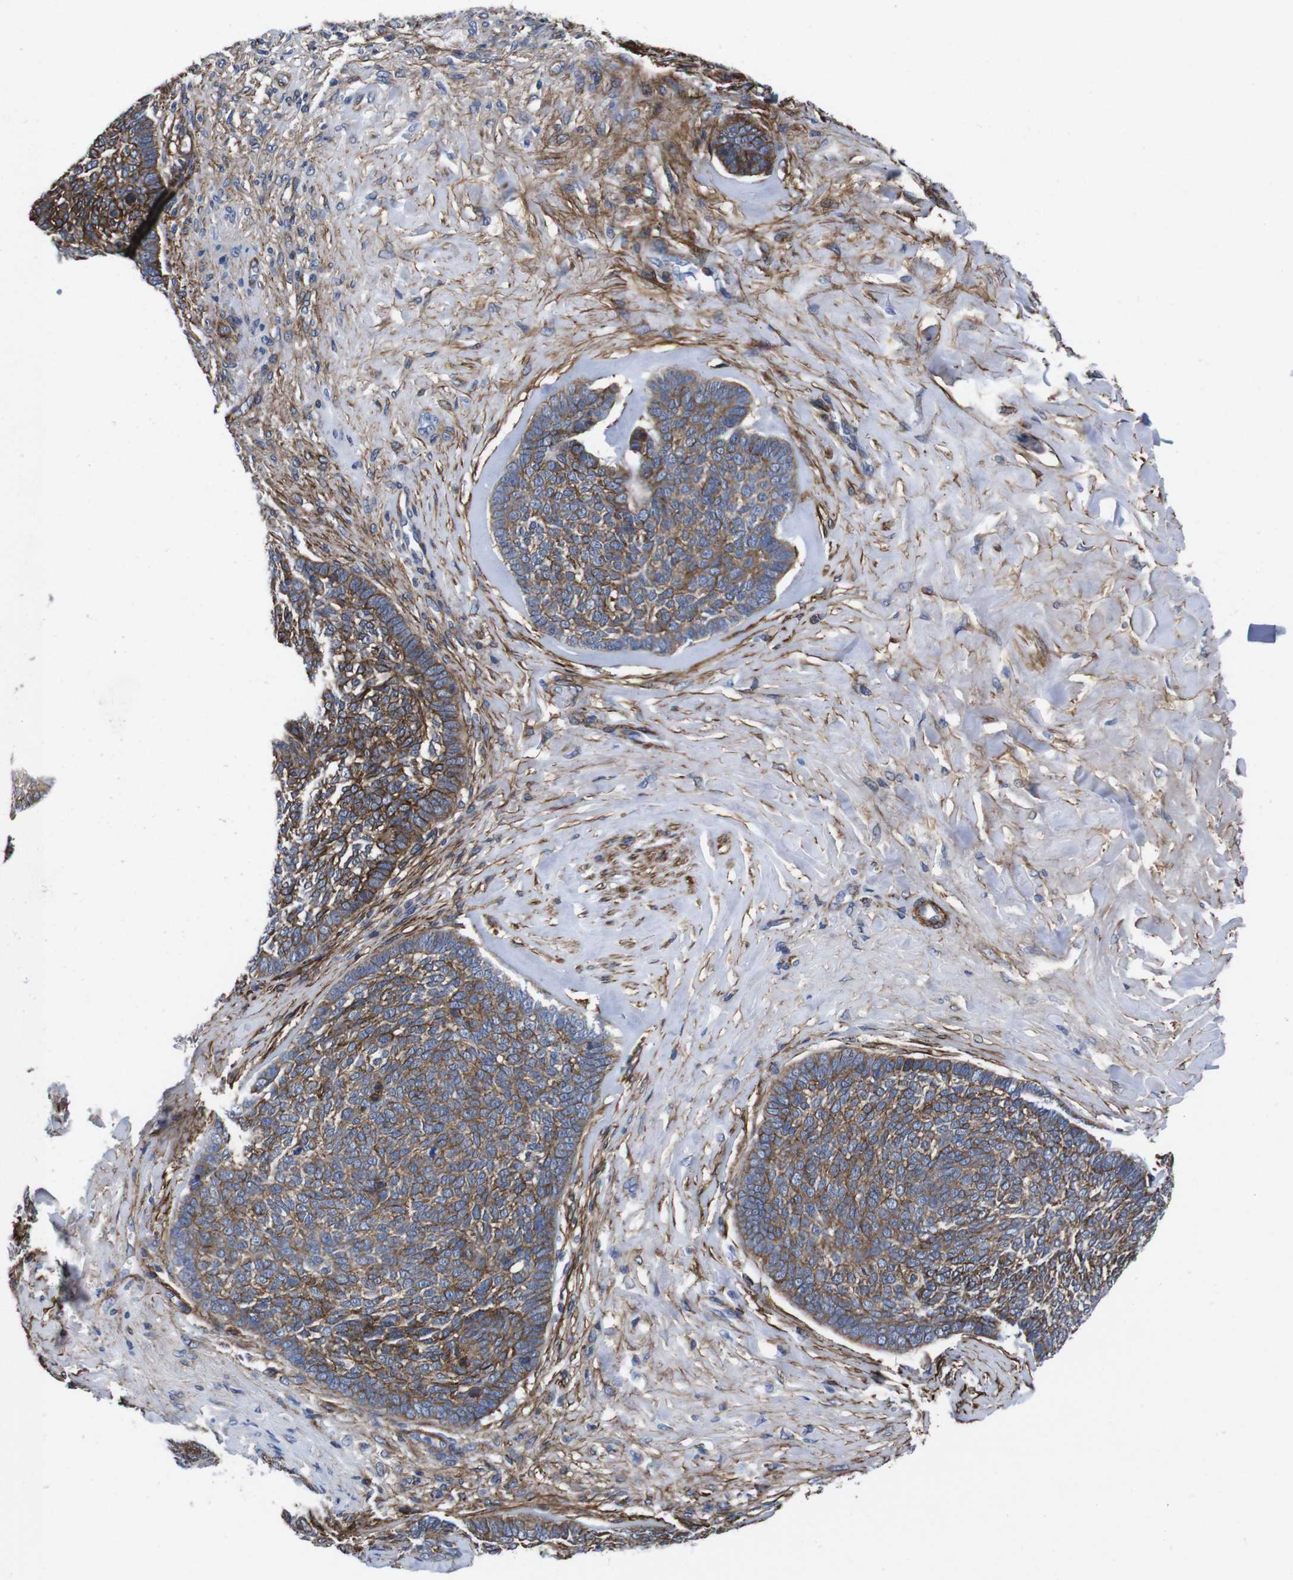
{"staining": {"intensity": "moderate", "quantity": ">75%", "location": "cytoplasmic/membranous"}, "tissue": "skin cancer", "cell_type": "Tumor cells", "image_type": "cancer", "snomed": [{"axis": "morphology", "description": "Basal cell carcinoma"}, {"axis": "topography", "description": "Skin"}], "caption": "There is medium levels of moderate cytoplasmic/membranous positivity in tumor cells of skin cancer (basal cell carcinoma), as demonstrated by immunohistochemical staining (brown color).", "gene": "WNT10A", "patient": {"sex": "male", "age": 84}}